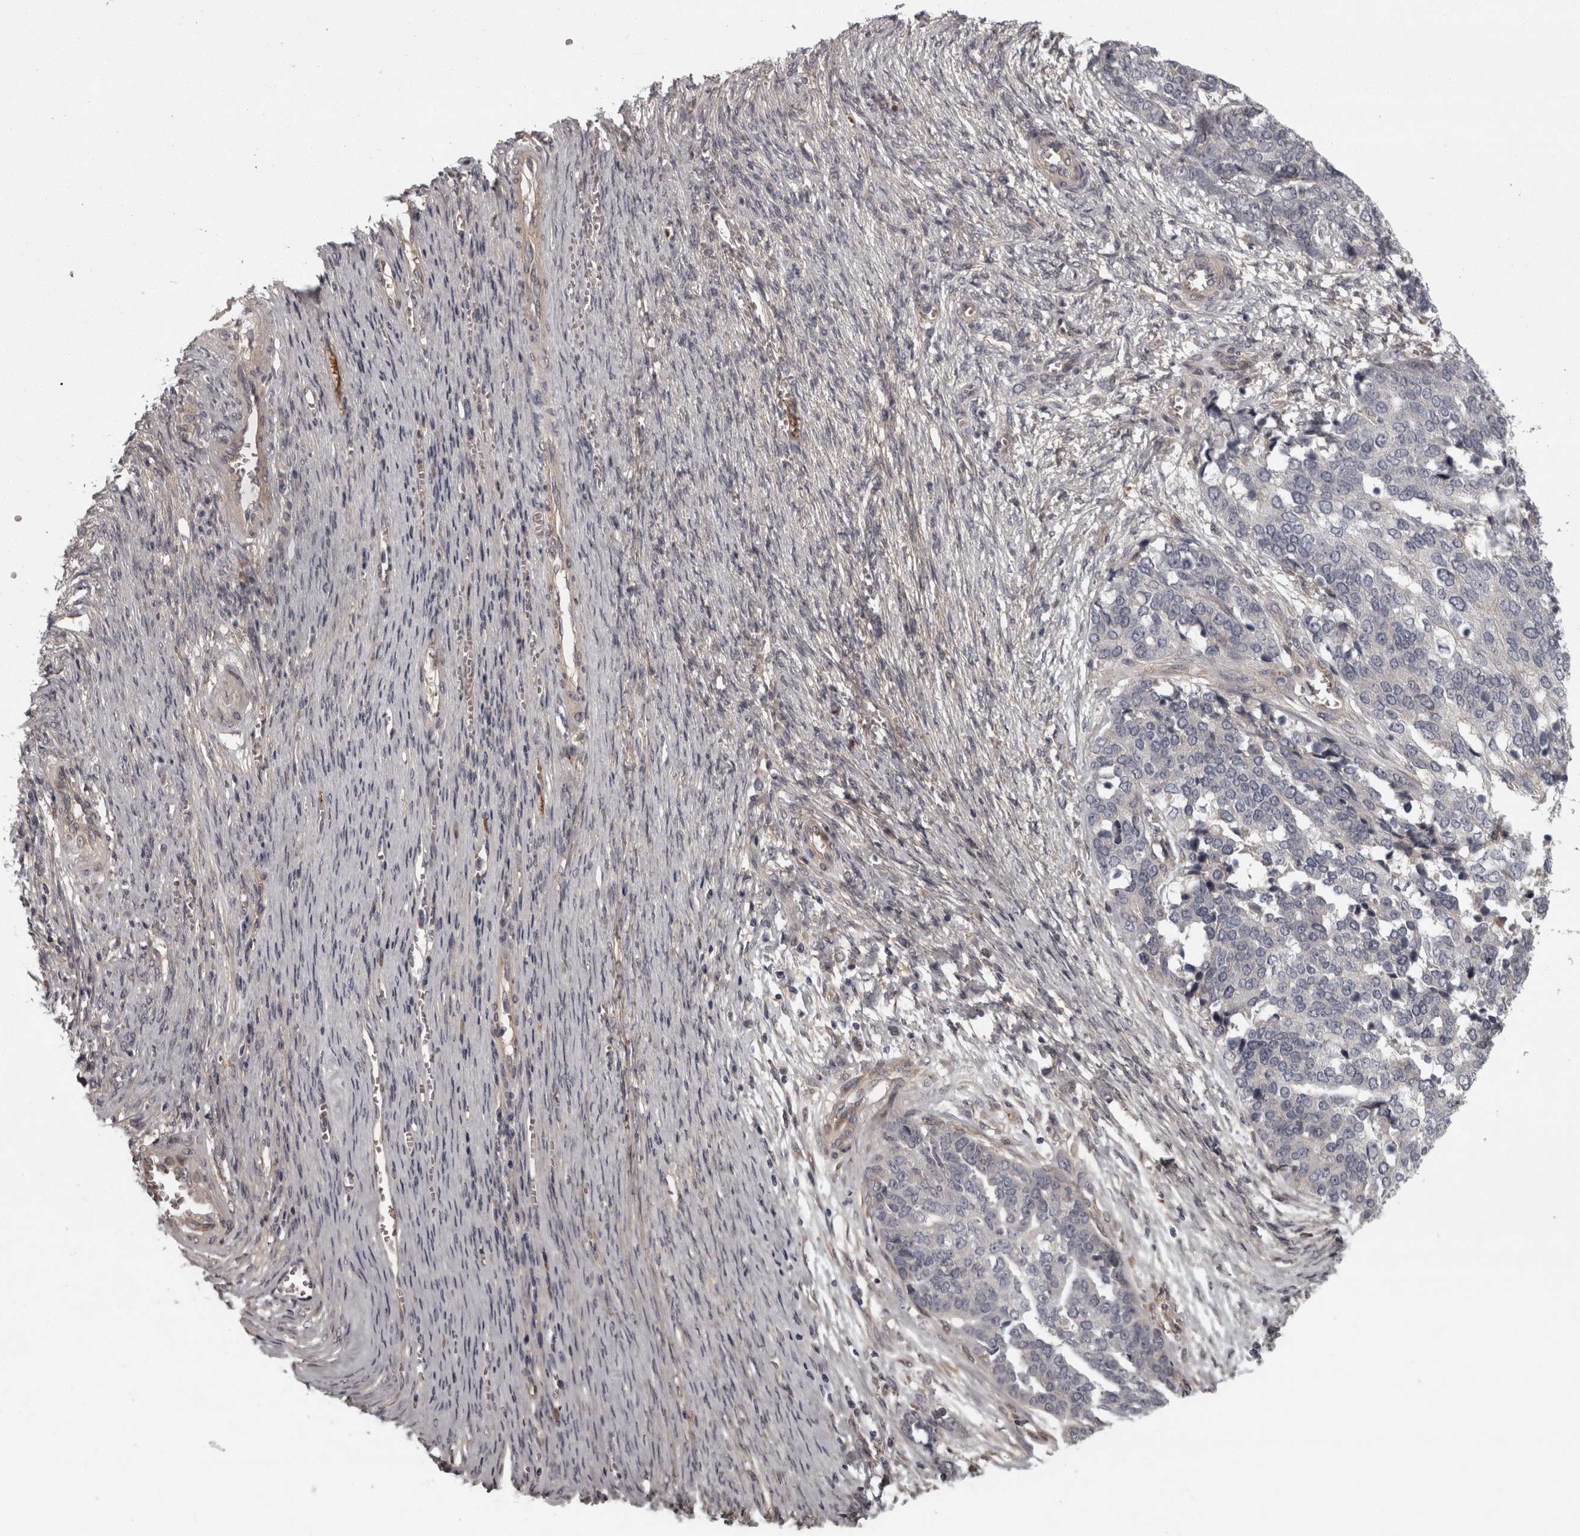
{"staining": {"intensity": "negative", "quantity": "none", "location": "none"}, "tissue": "ovarian cancer", "cell_type": "Tumor cells", "image_type": "cancer", "snomed": [{"axis": "morphology", "description": "Cystadenocarcinoma, serous, NOS"}, {"axis": "topography", "description": "Ovary"}], "caption": "Serous cystadenocarcinoma (ovarian) was stained to show a protein in brown. There is no significant positivity in tumor cells.", "gene": "RSU1", "patient": {"sex": "female", "age": 44}}